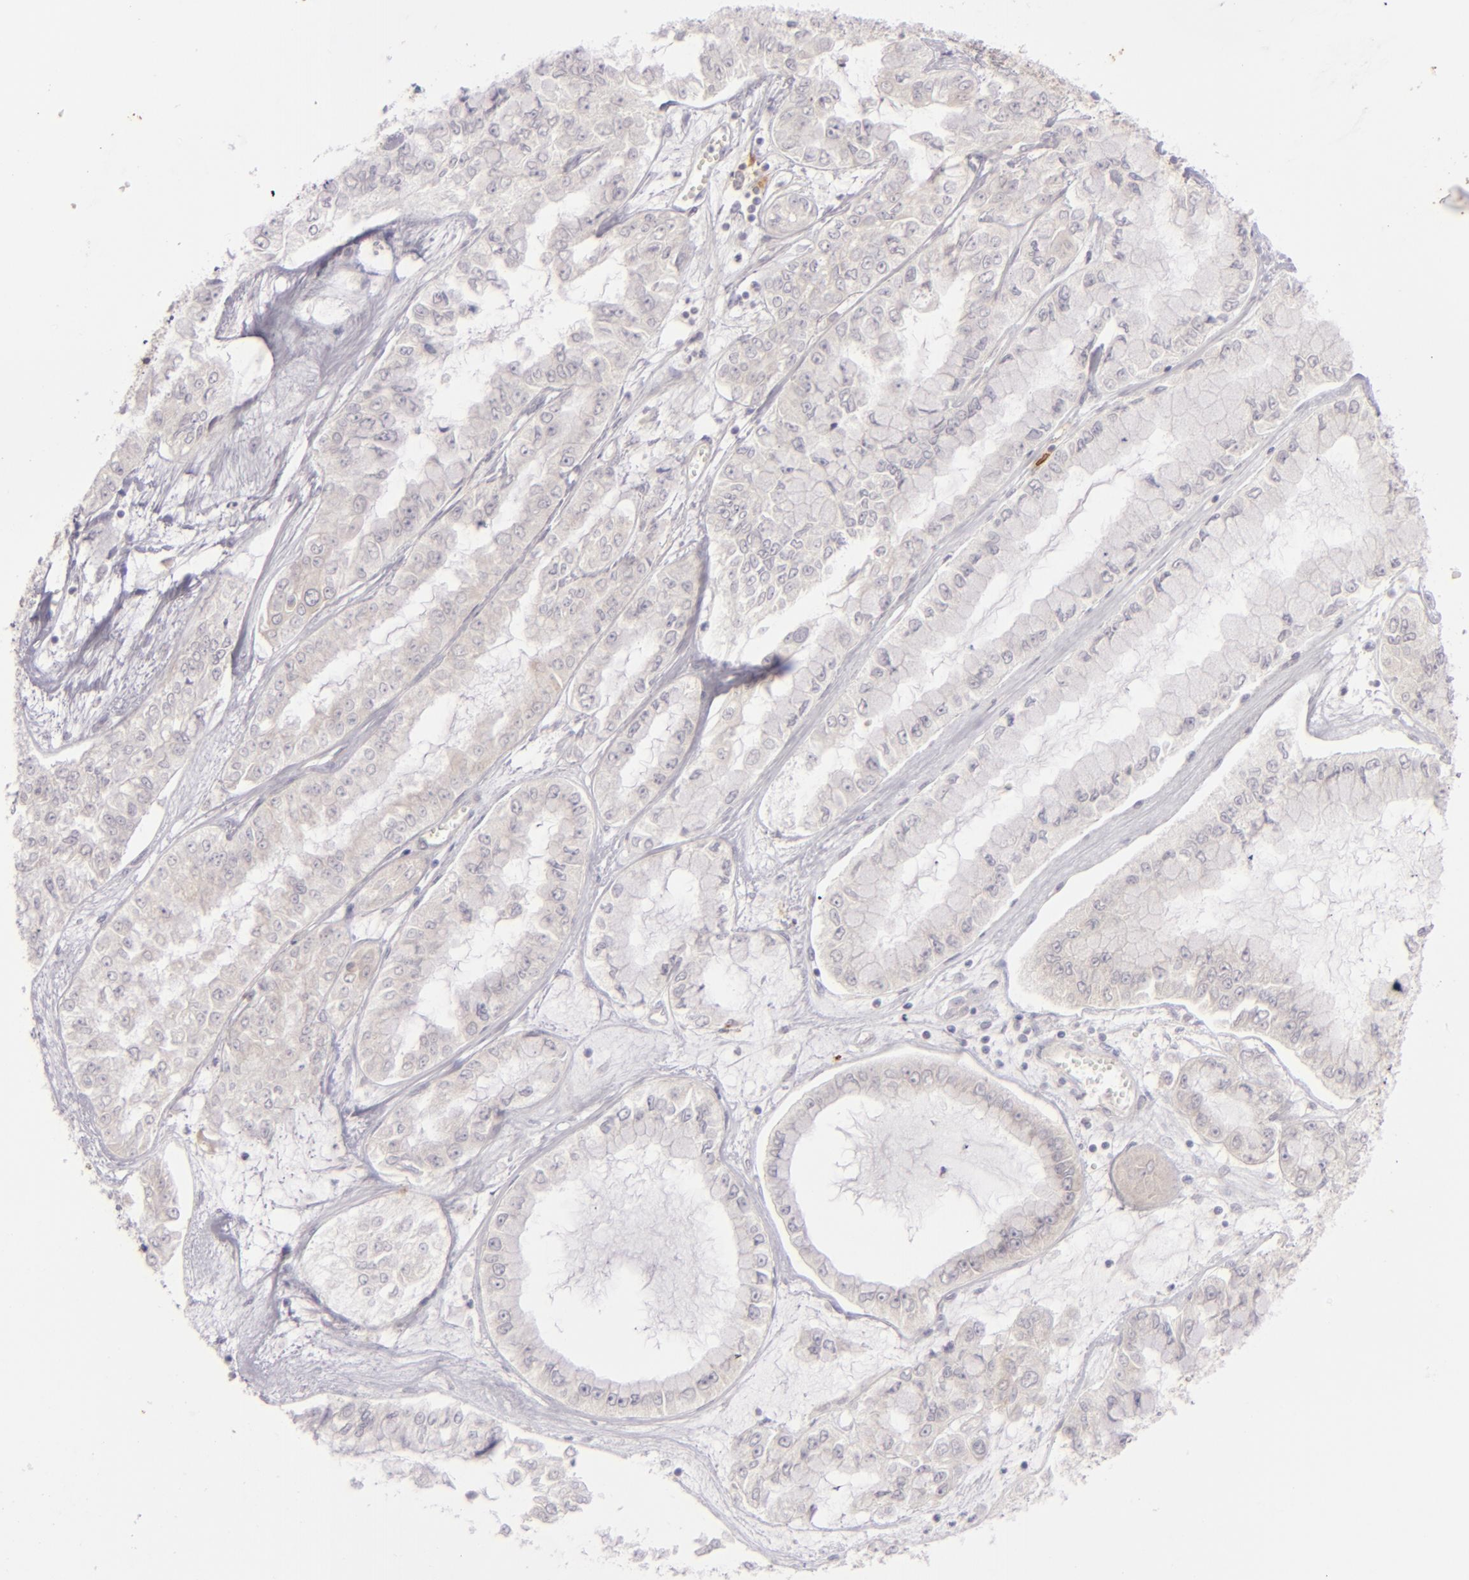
{"staining": {"intensity": "negative", "quantity": "none", "location": "none"}, "tissue": "liver cancer", "cell_type": "Tumor cells", "image_type": "cancer", "snomed": [{"axis": "morphology", "description": "Cholangiocarcinoma"}, {"axis": "topography", "description": "Liver"}], "caption": "There is no significant staining in tumor cells of liver cancer (cholangiocarcinoma).", "gene": "CD83", "patient": {"sex": "female", "age": 79}}